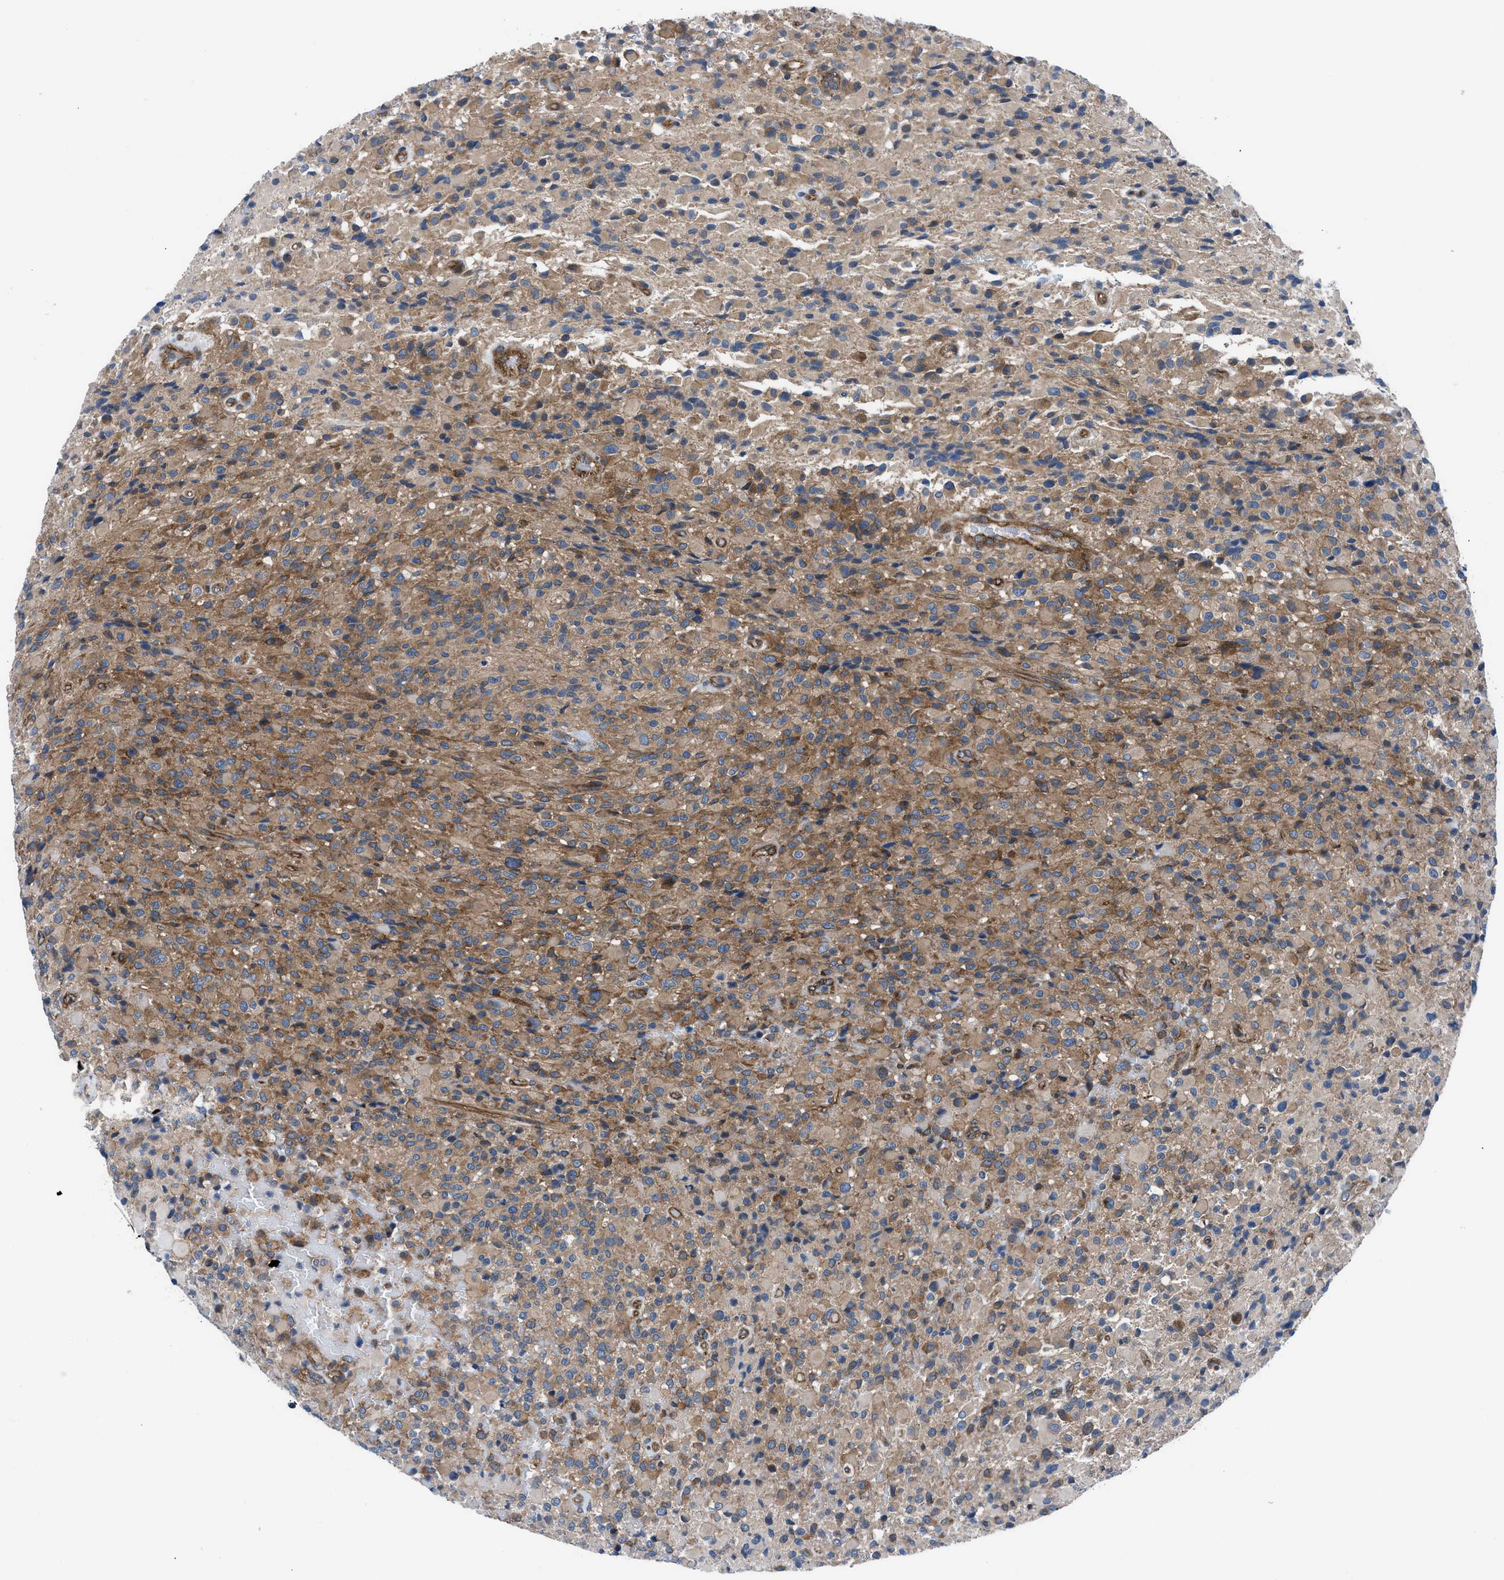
{"staining": {"intensity": "moderate", "quantity": ">75%", "location": "cytoplasmic/membranous"}, "tissue": "glioma", "cell_type": "Tumor cells", "image_type": "cancer", "snomed": [{"axis": "morphology", "description": "Glioma, malignant, High grade"}, {"axis": "topography", "description": "Brain"}], "caption": "Immunohistochemical staining of glioma demonstrates medium levels of moderate cytoplasmic/membranous protein positivity in about >75% of tumor cells.", "gene": "TRIP4", "patient": {"sex": "male", "age": 71}}